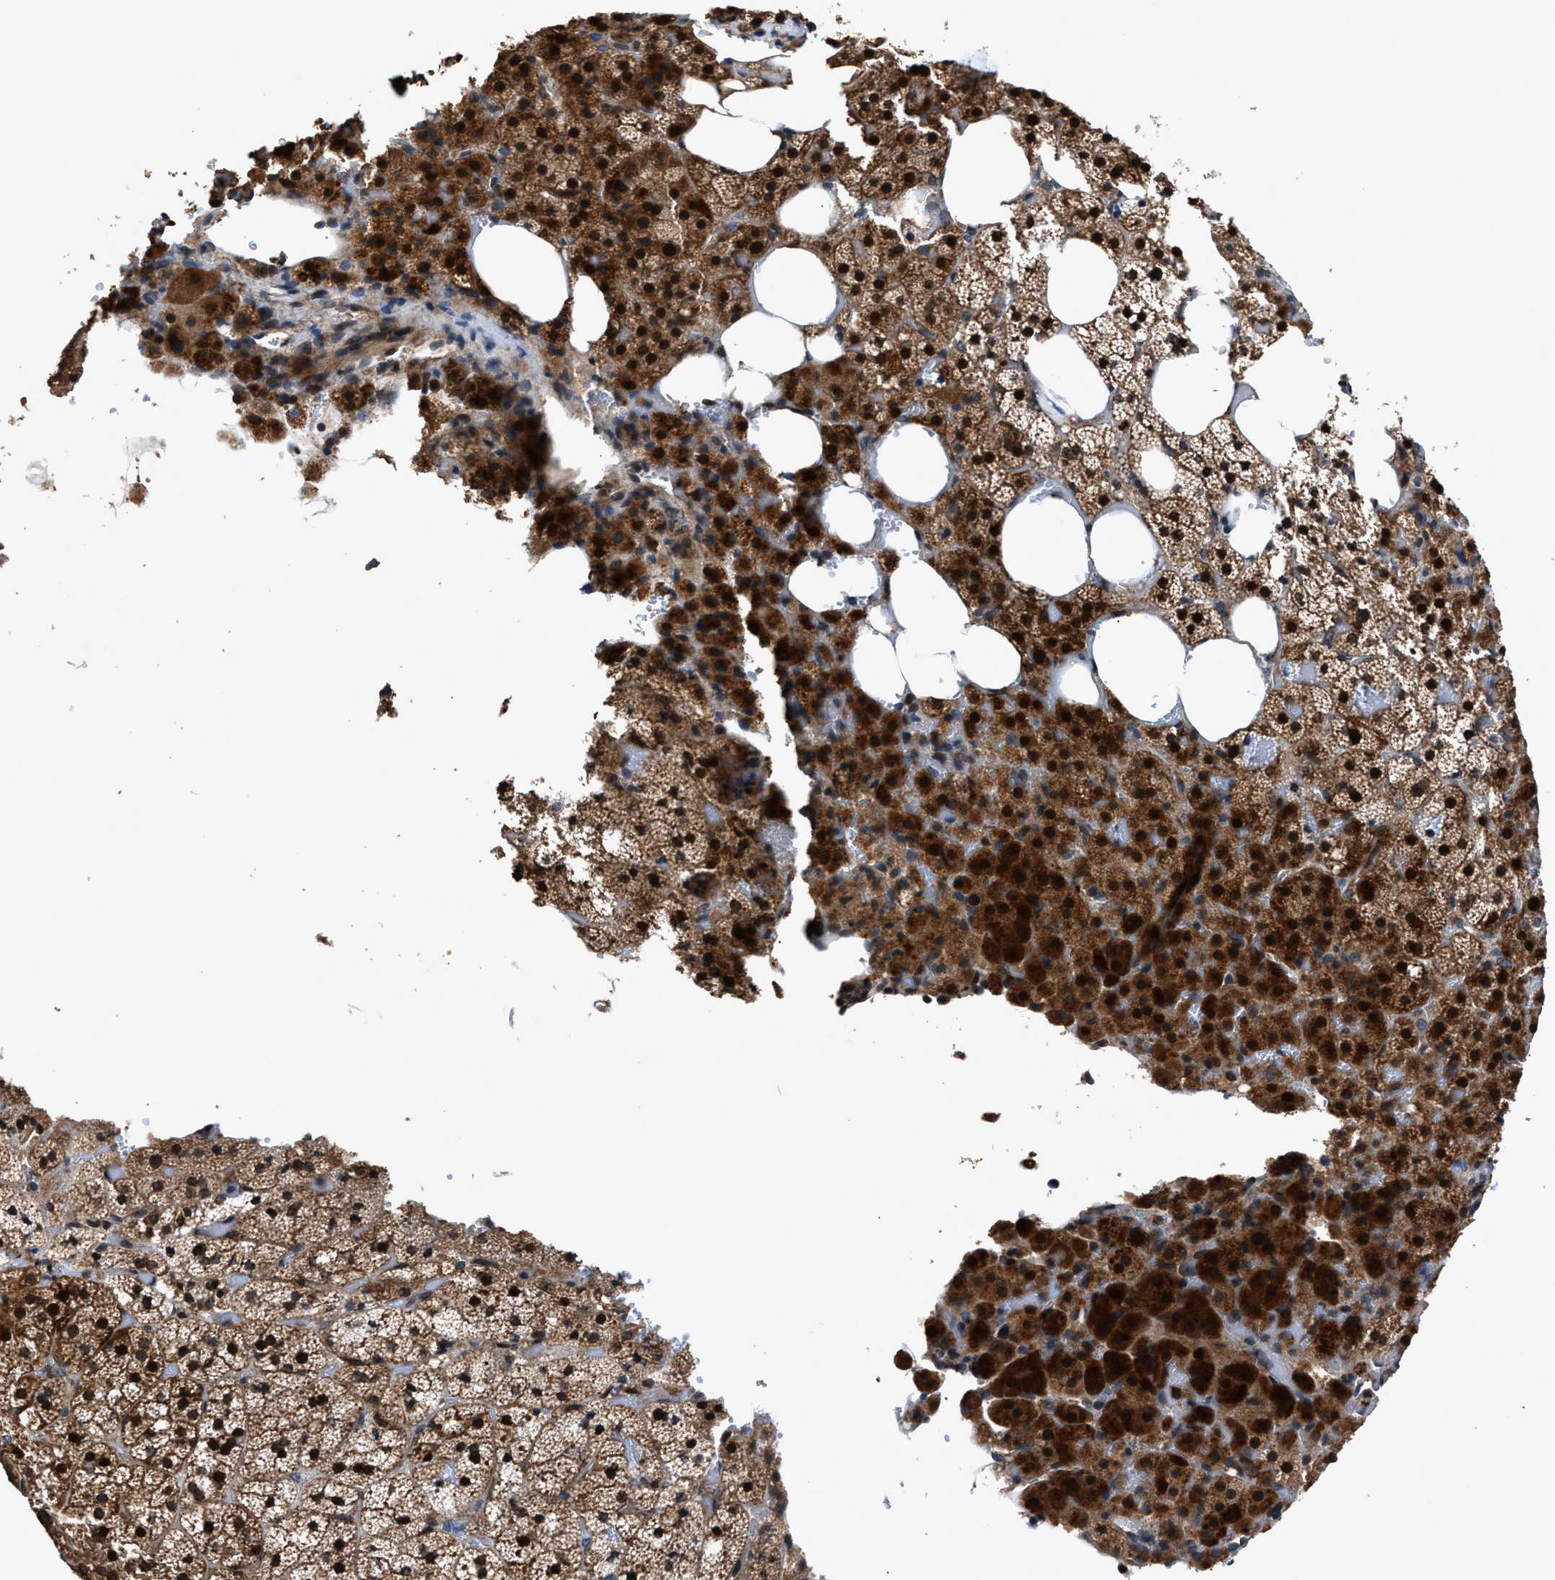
{"staining": {"intensity": "strong", "quantity": ">75%", "location": "cytoplasmic/membranous,nuclear"}, "tissue": "adrenal gland", "cell_type": "Glandular cells", "image_type": "normal", "snomed": [{"axis": "morphology", "description": "Normal tissue, NOS"}, {"axis": "topography", "description": "Adrenal gland"}], "caption": "Immunohistochemistry (IHC) staining of benign adrenal gland, which demonstrates high levels of strong cytoplasmic/membranous,nuclear expression in about >75% of glandular cells indicating strong cytoplasmic/membranous,nuclear protein staining. The staining was performed using DAB (3,3'-diaminobenzidine) (brown) for protein detection and nuclei were counterstained in hematoxylin (blue).", "gene": "TNRC18", "patient": {"sex": "female", "age": 59}}